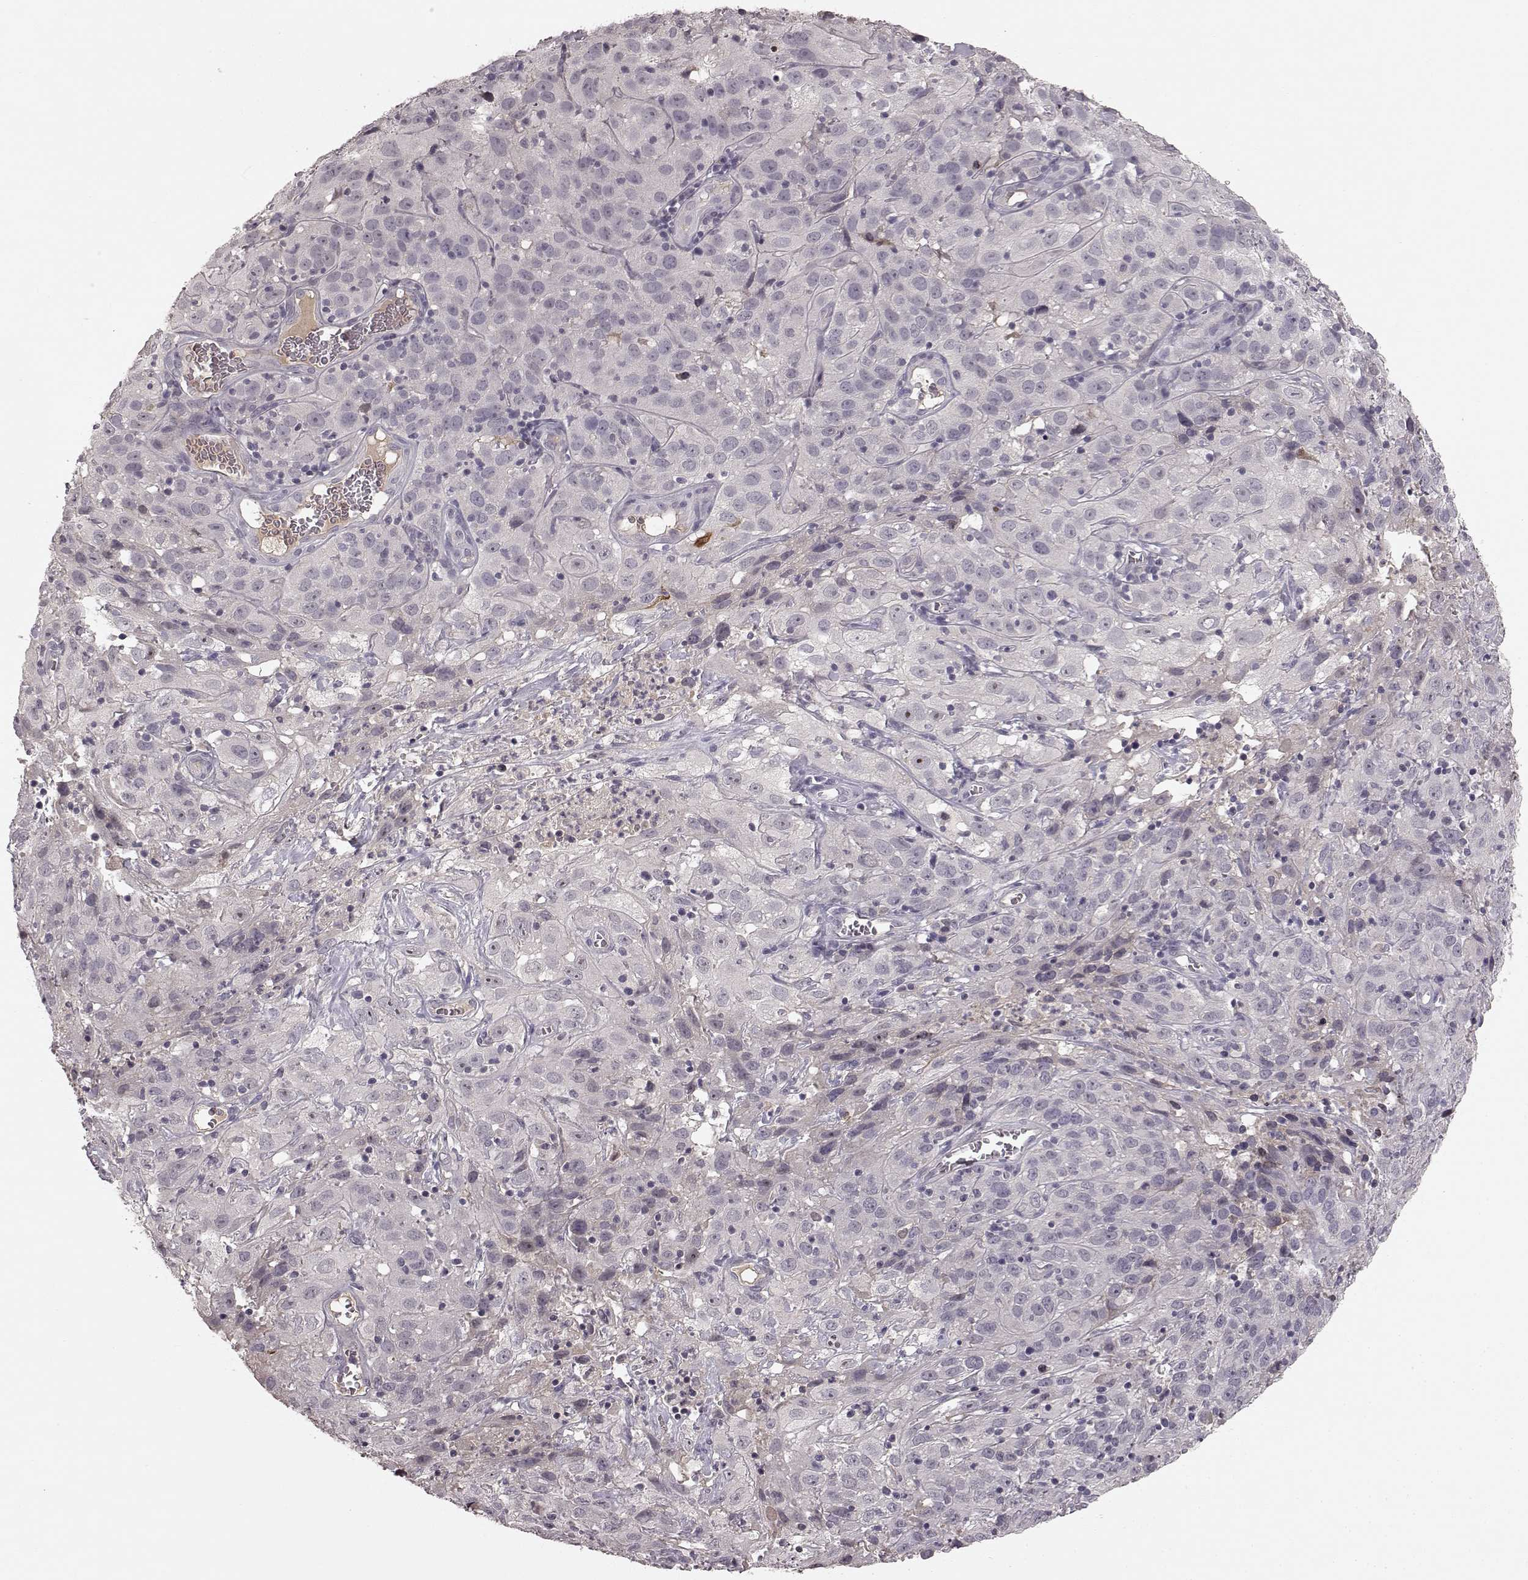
{"staining": {"intensity": "negative", "quantity": "none", "location": "none"}, "tissue": "cervical cancer", "cell_type": "Tumor cells", "image_type": "cancer", "snomed": [{"axis": "morphology", "description": "Squamous cell carcinoma, NOS"}, {"axis": "topography", "description": "Cervix"}], "caption": "Cervical cancer was stained to show a protein in brown. There is no significant staining in tumor cells. (DAB immunohistochemistry, high magnification).", "gene": "SLC22A18", "patient": {"sex": "female", "age": 32}}